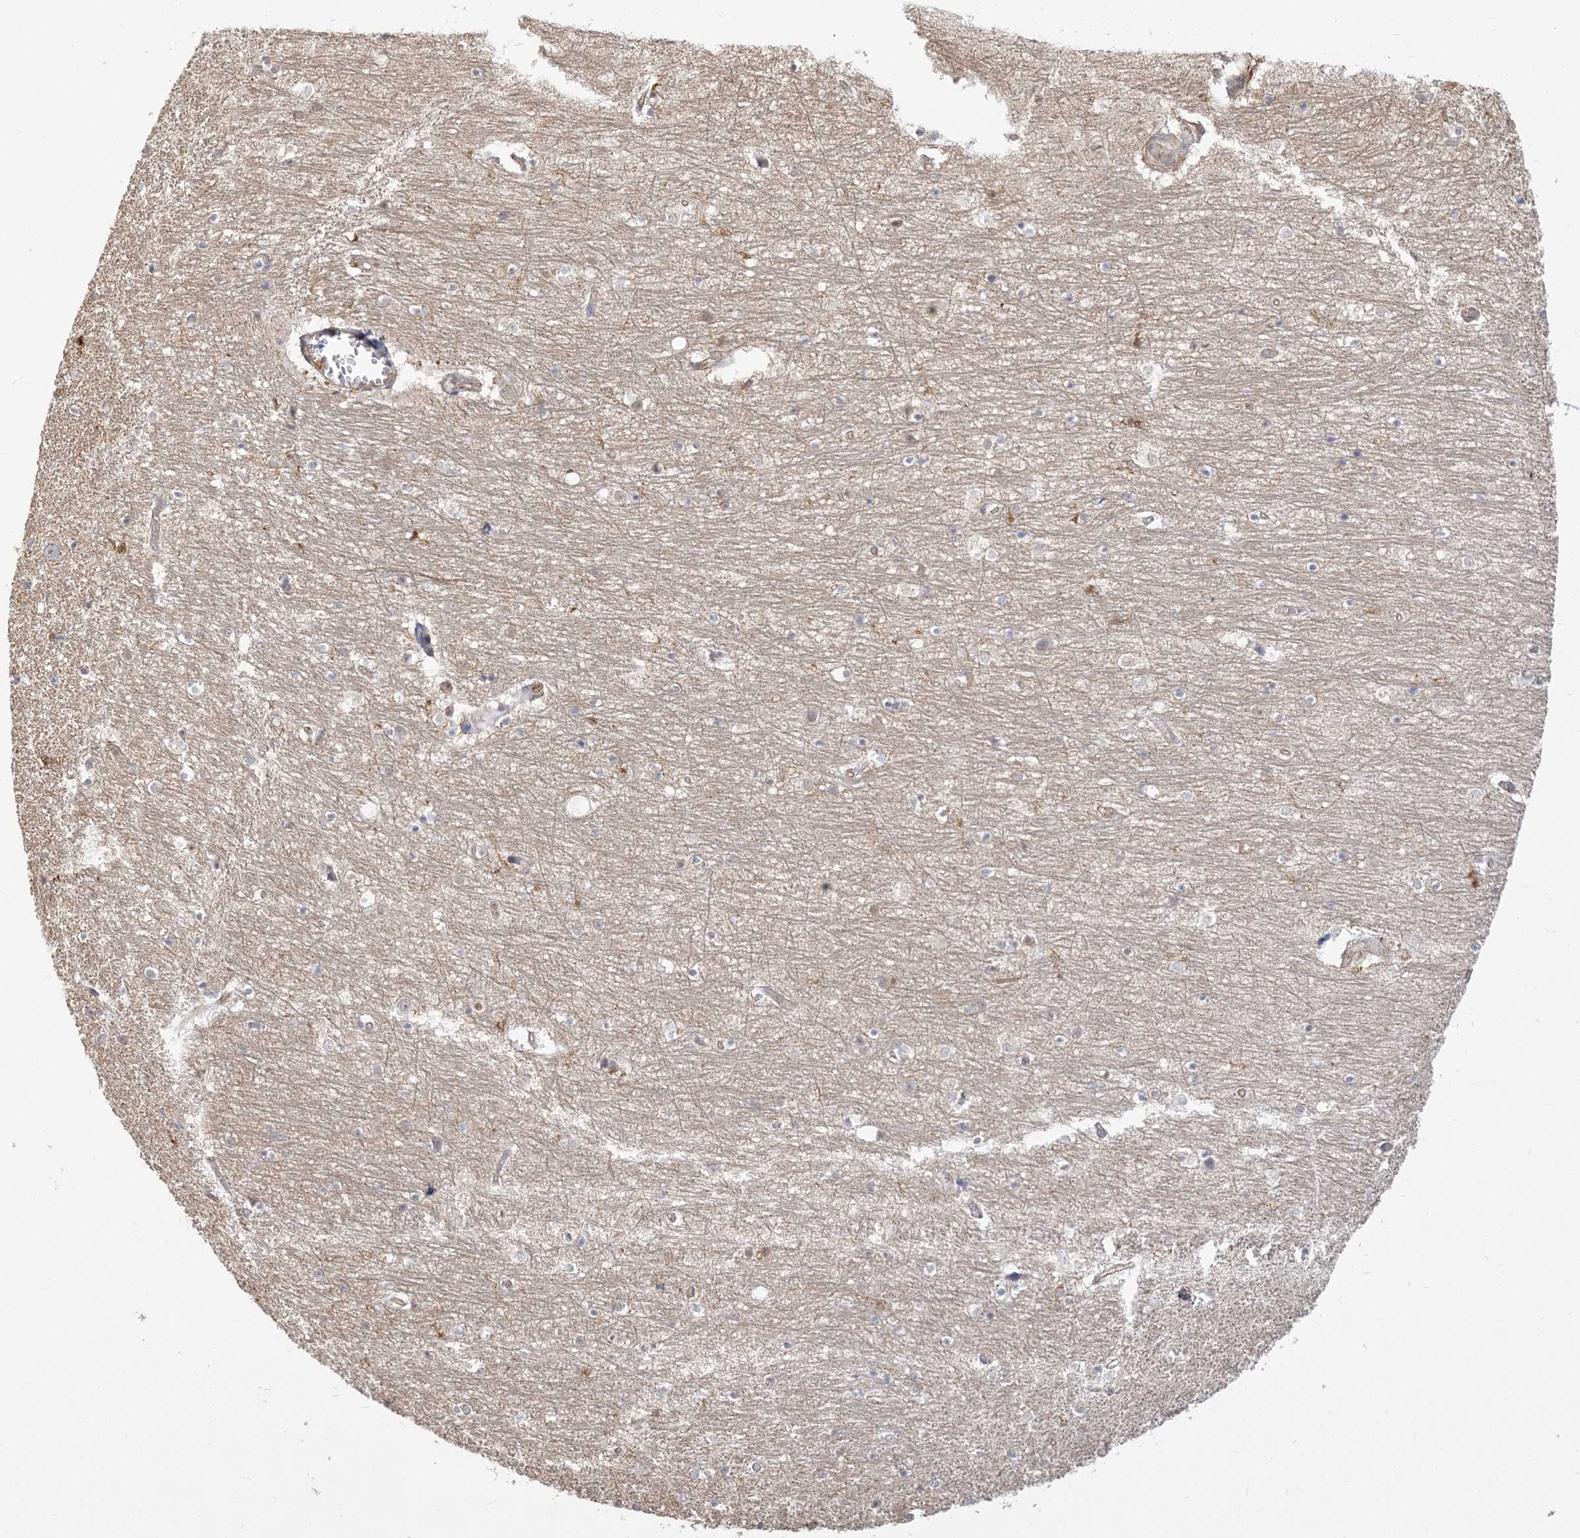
{"staining": {"intensity": "negative", "quantity": "none", "location": "none"}, "tissue": "hippocampus", "cell_type": "Glial cells", "image_type": "normal", "snomed": [{"axis": "morphology", "description": "Normal tissue, NOS"}, {"axis": "topography", "description": "Hippocampus"}], "caption": "Immunohistochemistry micrograph of normal human hippocampus stained for a protein (brown), which displays no staining in glial cells.", "gene": "ANKS1A", "patient": {"sex": "female", "age": 64}}